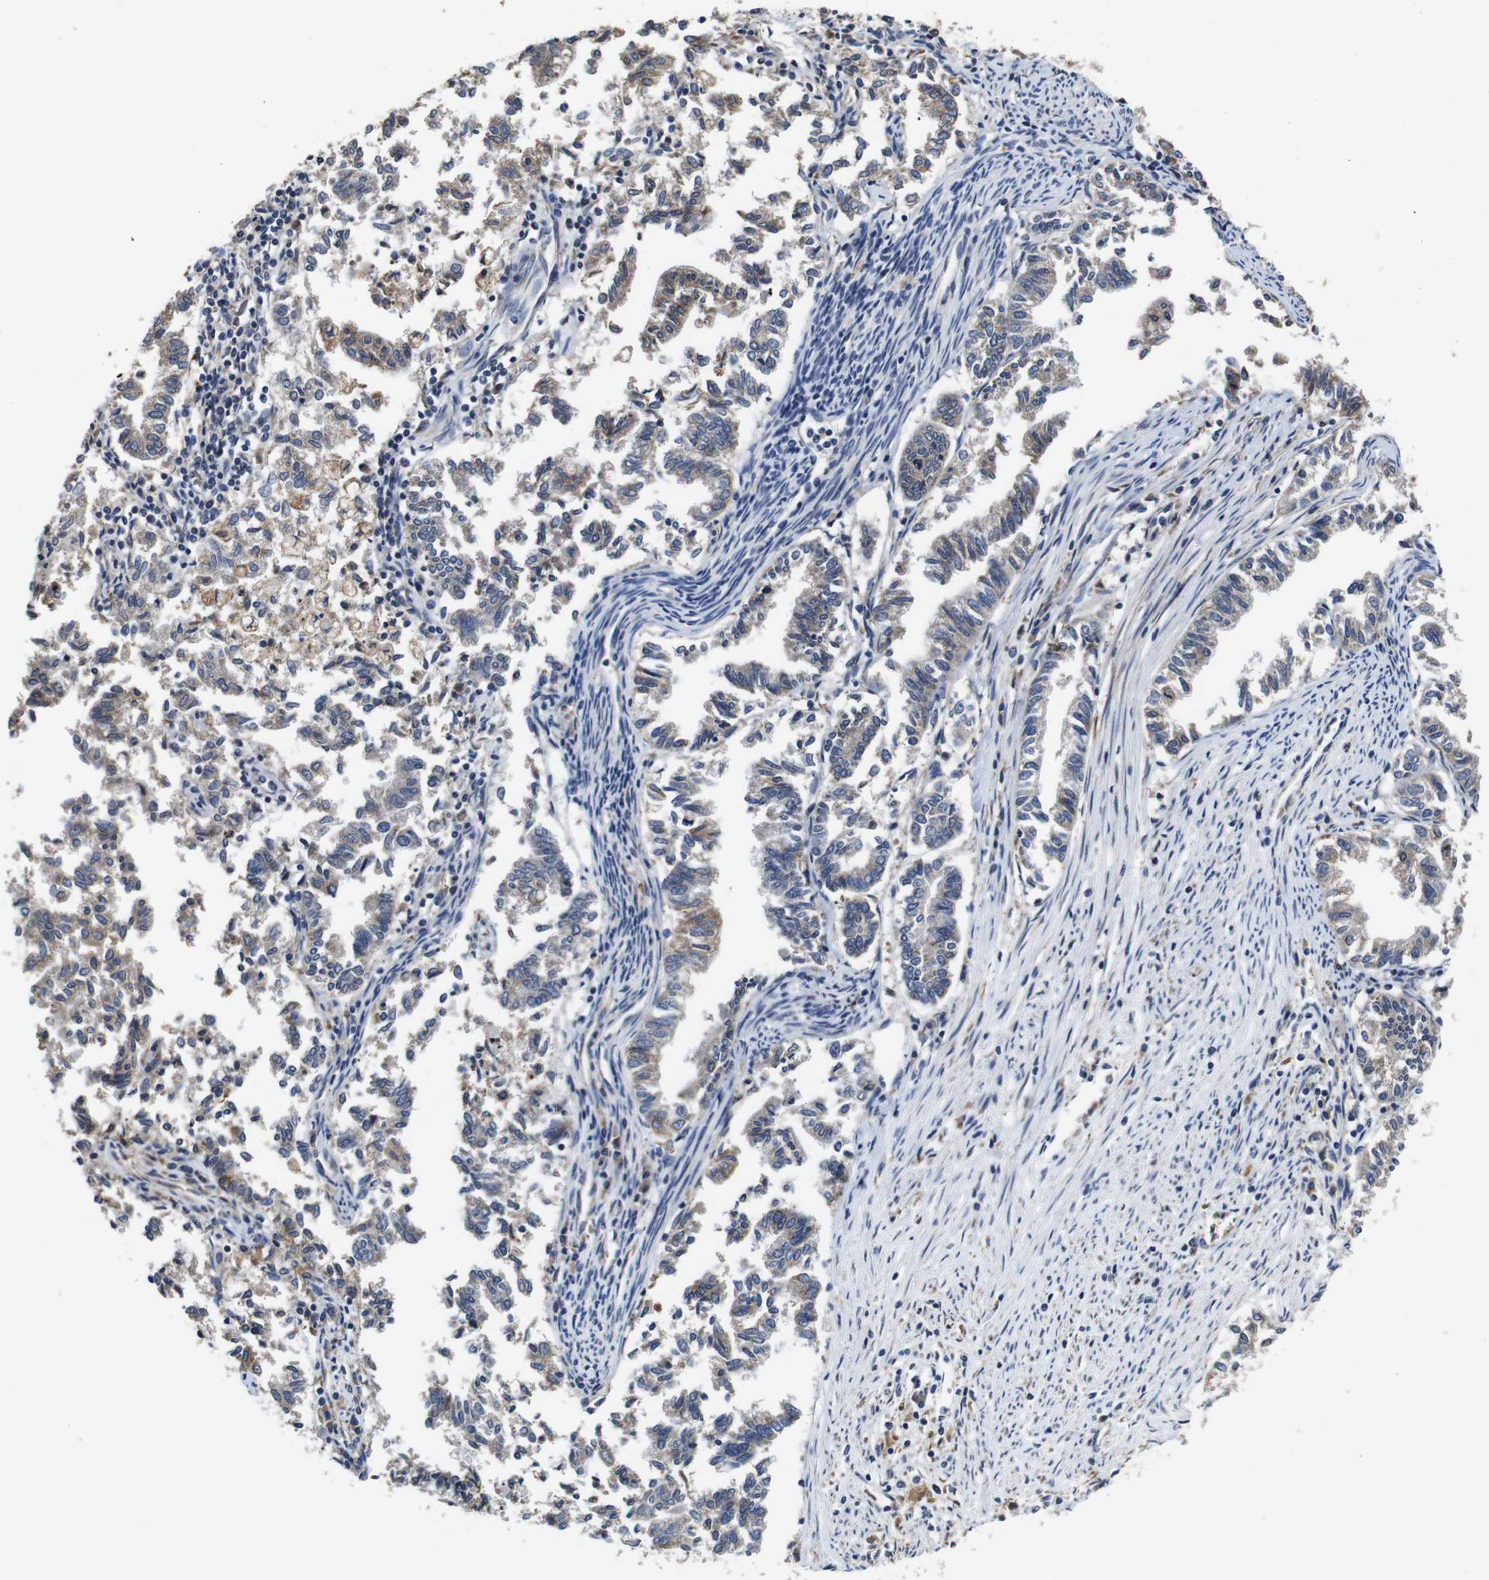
{"staining": {"intensity": "moderate", "quantity": ">75%", "location": "cytoplasmic/membranous"}, "tissue": "endometrial cancer", "cell_type": "Tumor cells", "image_type": "cancer", "snomed": [{"axis": "morphology", "description": "Necrosis, NOS"}, {"axis": "morphology", "description": "Adenocarcinoma, NOS"}, {"axis": "topography", "description": "Endometrium"}], "caption": "Immunohistochemistry (IHC) image of neoplastic tissue: endometrial cancer stained using IHC displays medium levels of moderate protein expression localized specifically in the cytoplasmic/membranous of tumor cells, appearing as a cytoplasmic/membranous brown color.", "gene": "MARCHF7", "patient": {"sex": "female", "age": 79}}